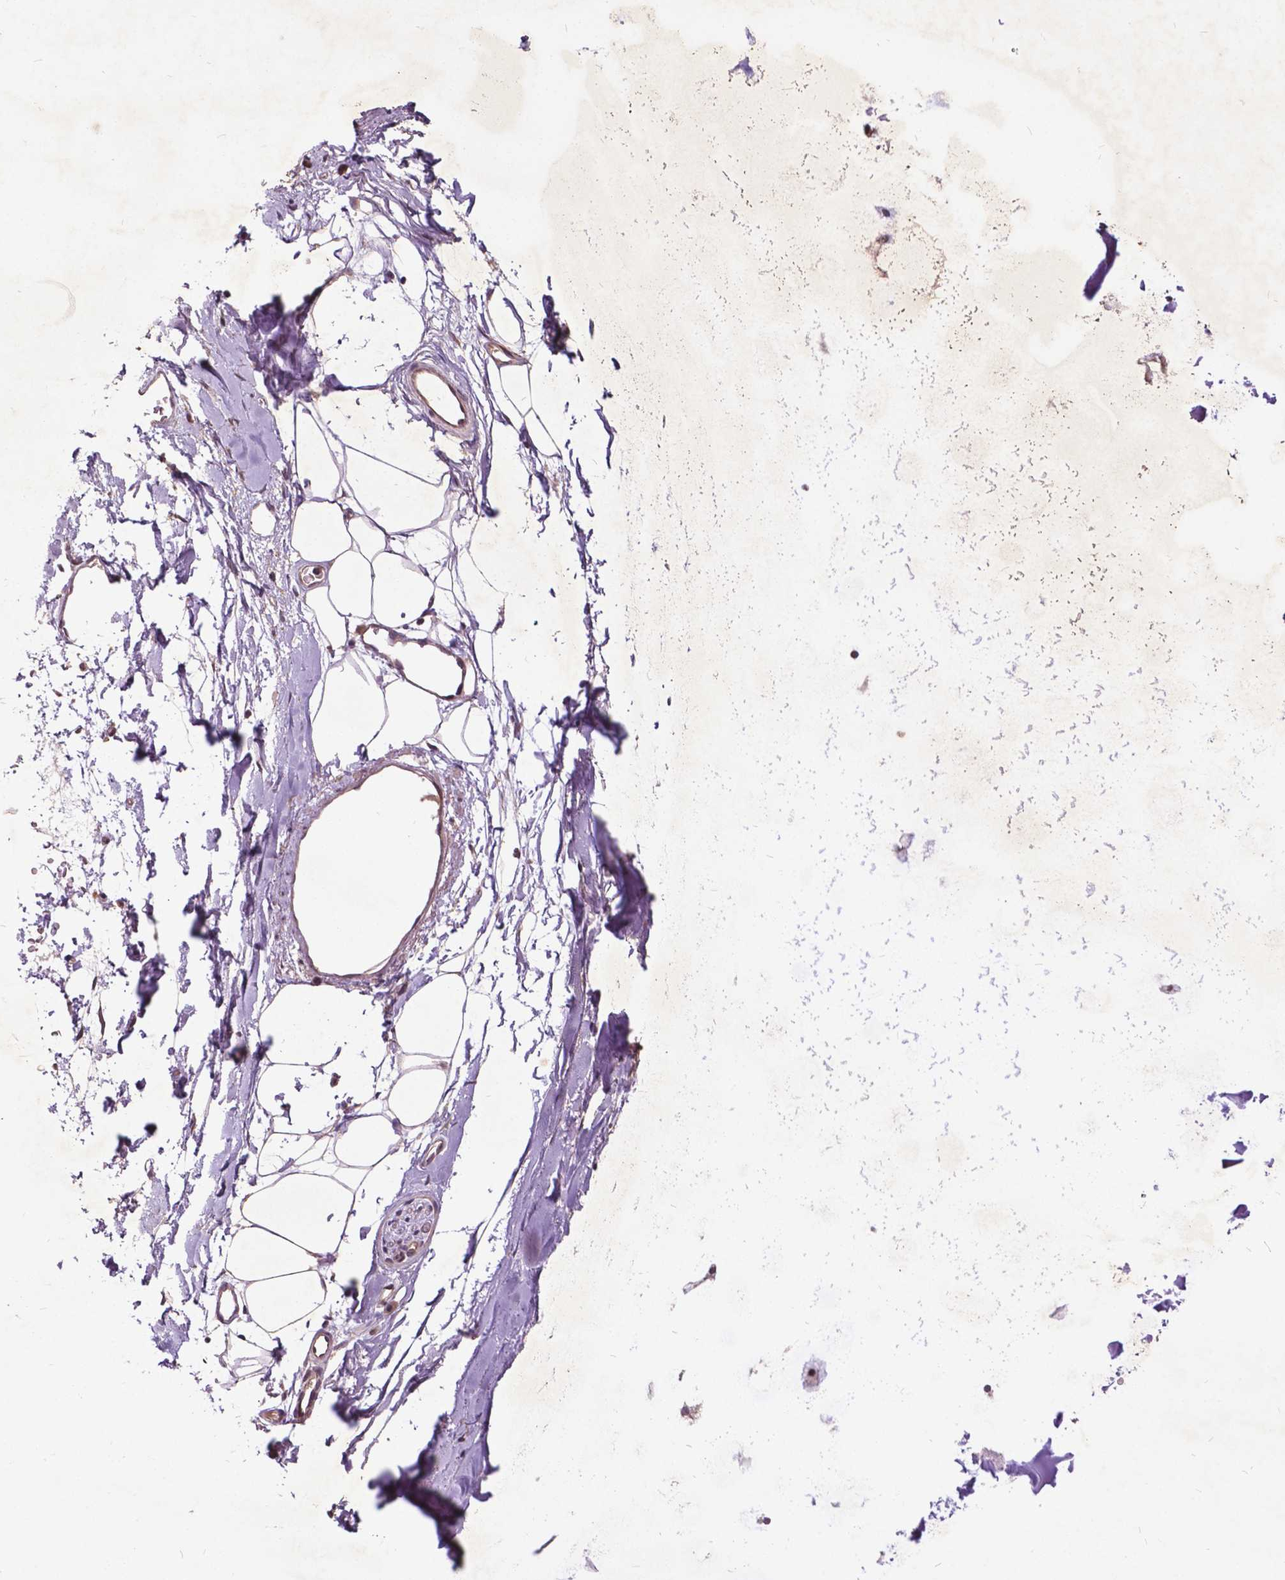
{"staining": {"intensity": "weak", "quantity": ">75%", "location": "cytoplasmic/membranous"}, "tissue": "adipose tissue", "cell_type": "Adipocytes", "image_type": "normal", "snomed": [{"axis": "morphology", "description": "Normal tissue, NOS"}, {"axis": "topography", "description": "Cartilage tissue"}, {"axis": "topography", "description": "Bronchus"}], "caption": "This photomicrograph exhibits immunohistochemistry (IHC) staining of unremarkable human adipose tissue, with low weak cytoplasmic/membranous staining in about >75% of adipocytes.", "gene": "AP1S3", "patient": {"sex": "male", "age": 58}}